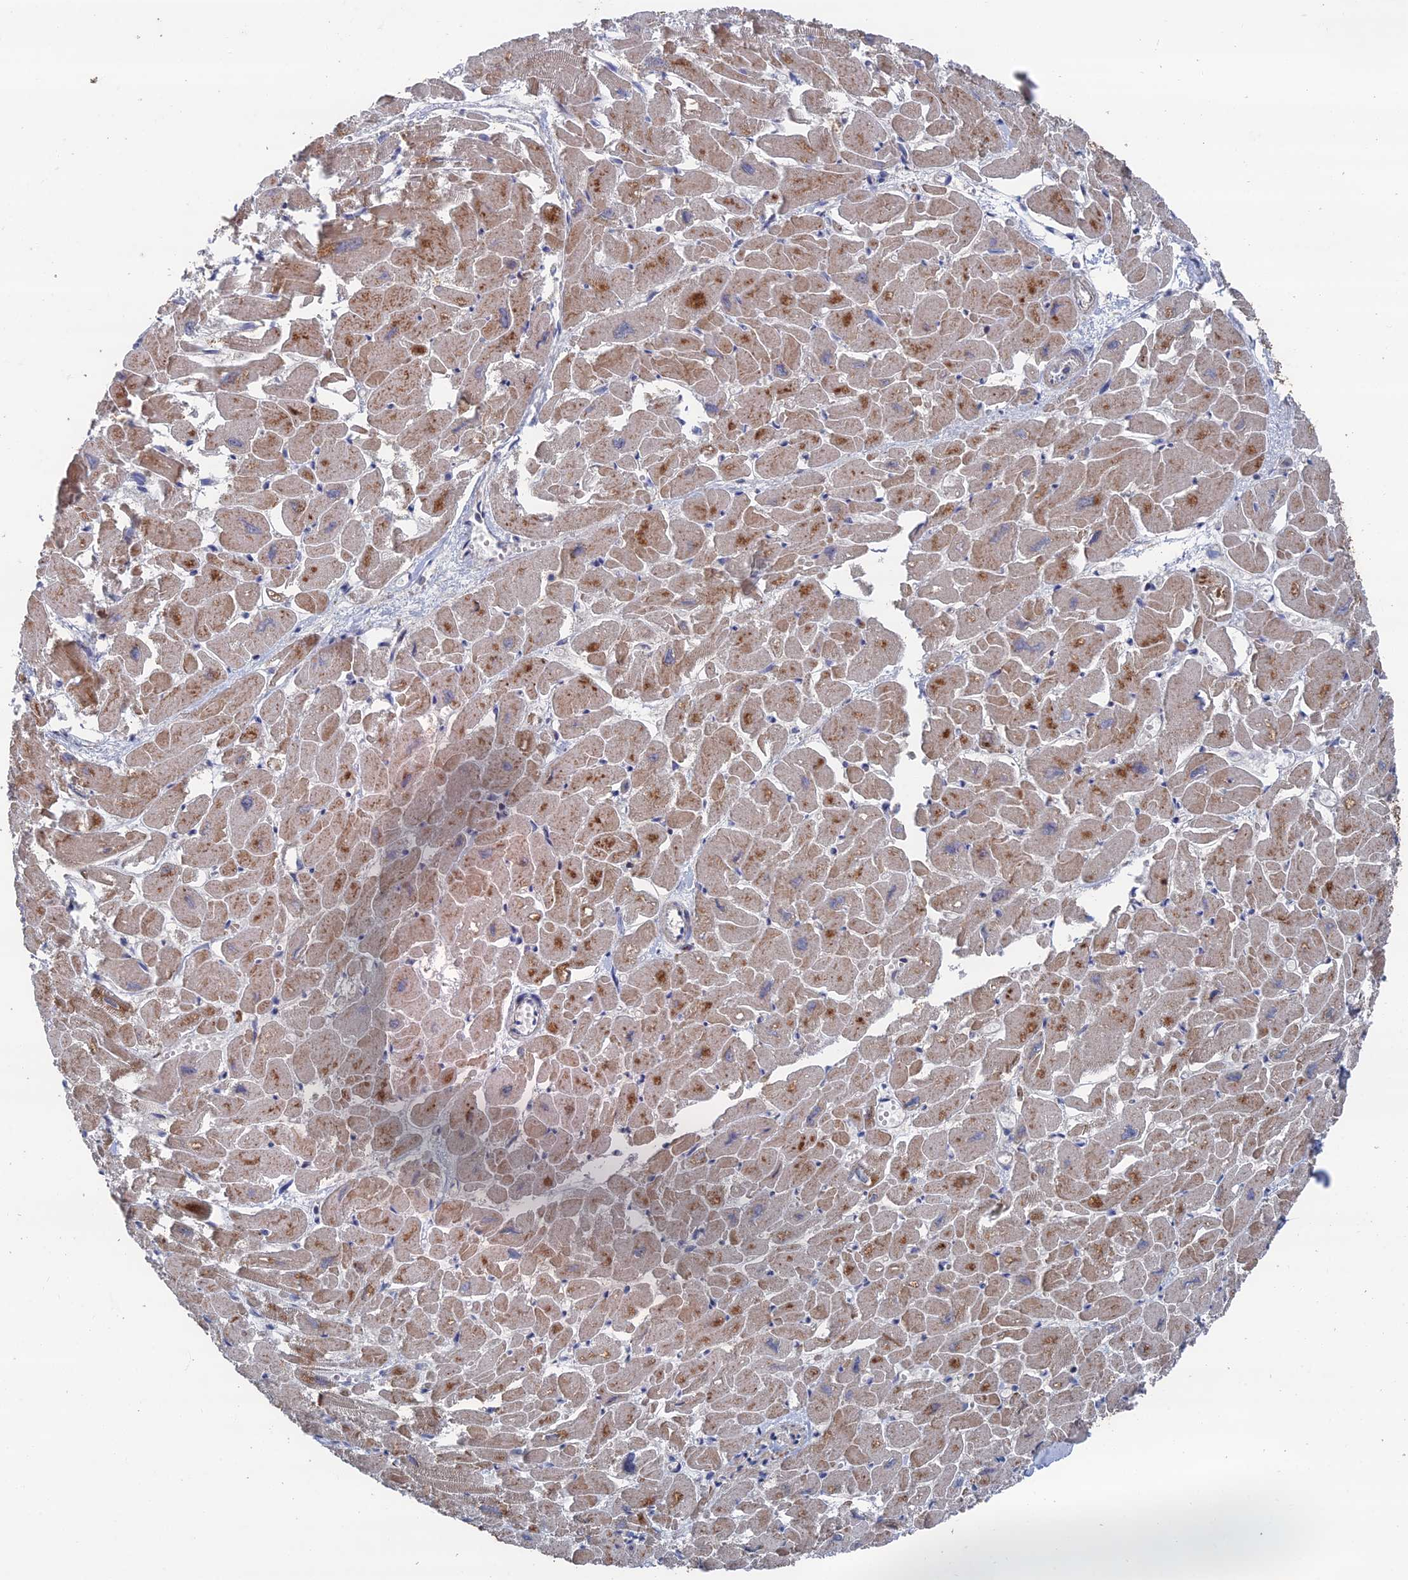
{"staining": {"intensity": "moderate", "quantity": ">75%", "location": "cytoplasmic/membranous"}, "tissue": "heart muscle", "cell_type": "Cardiomyocytes", "image_type": "normal", "snomed": [{"axis": "morphology", "description": "Normal tissue, NOS"}, {"axis": "topography", "description": "Heart"}], "caption": "A brown stain highlights moderate cytoplasmic/membranous positivity of a protein in cardiomyocytes of unremarkable human heart muscle.", "gene": "GTF2IRD1", "patient": {"sex": "male", "age": 54}}